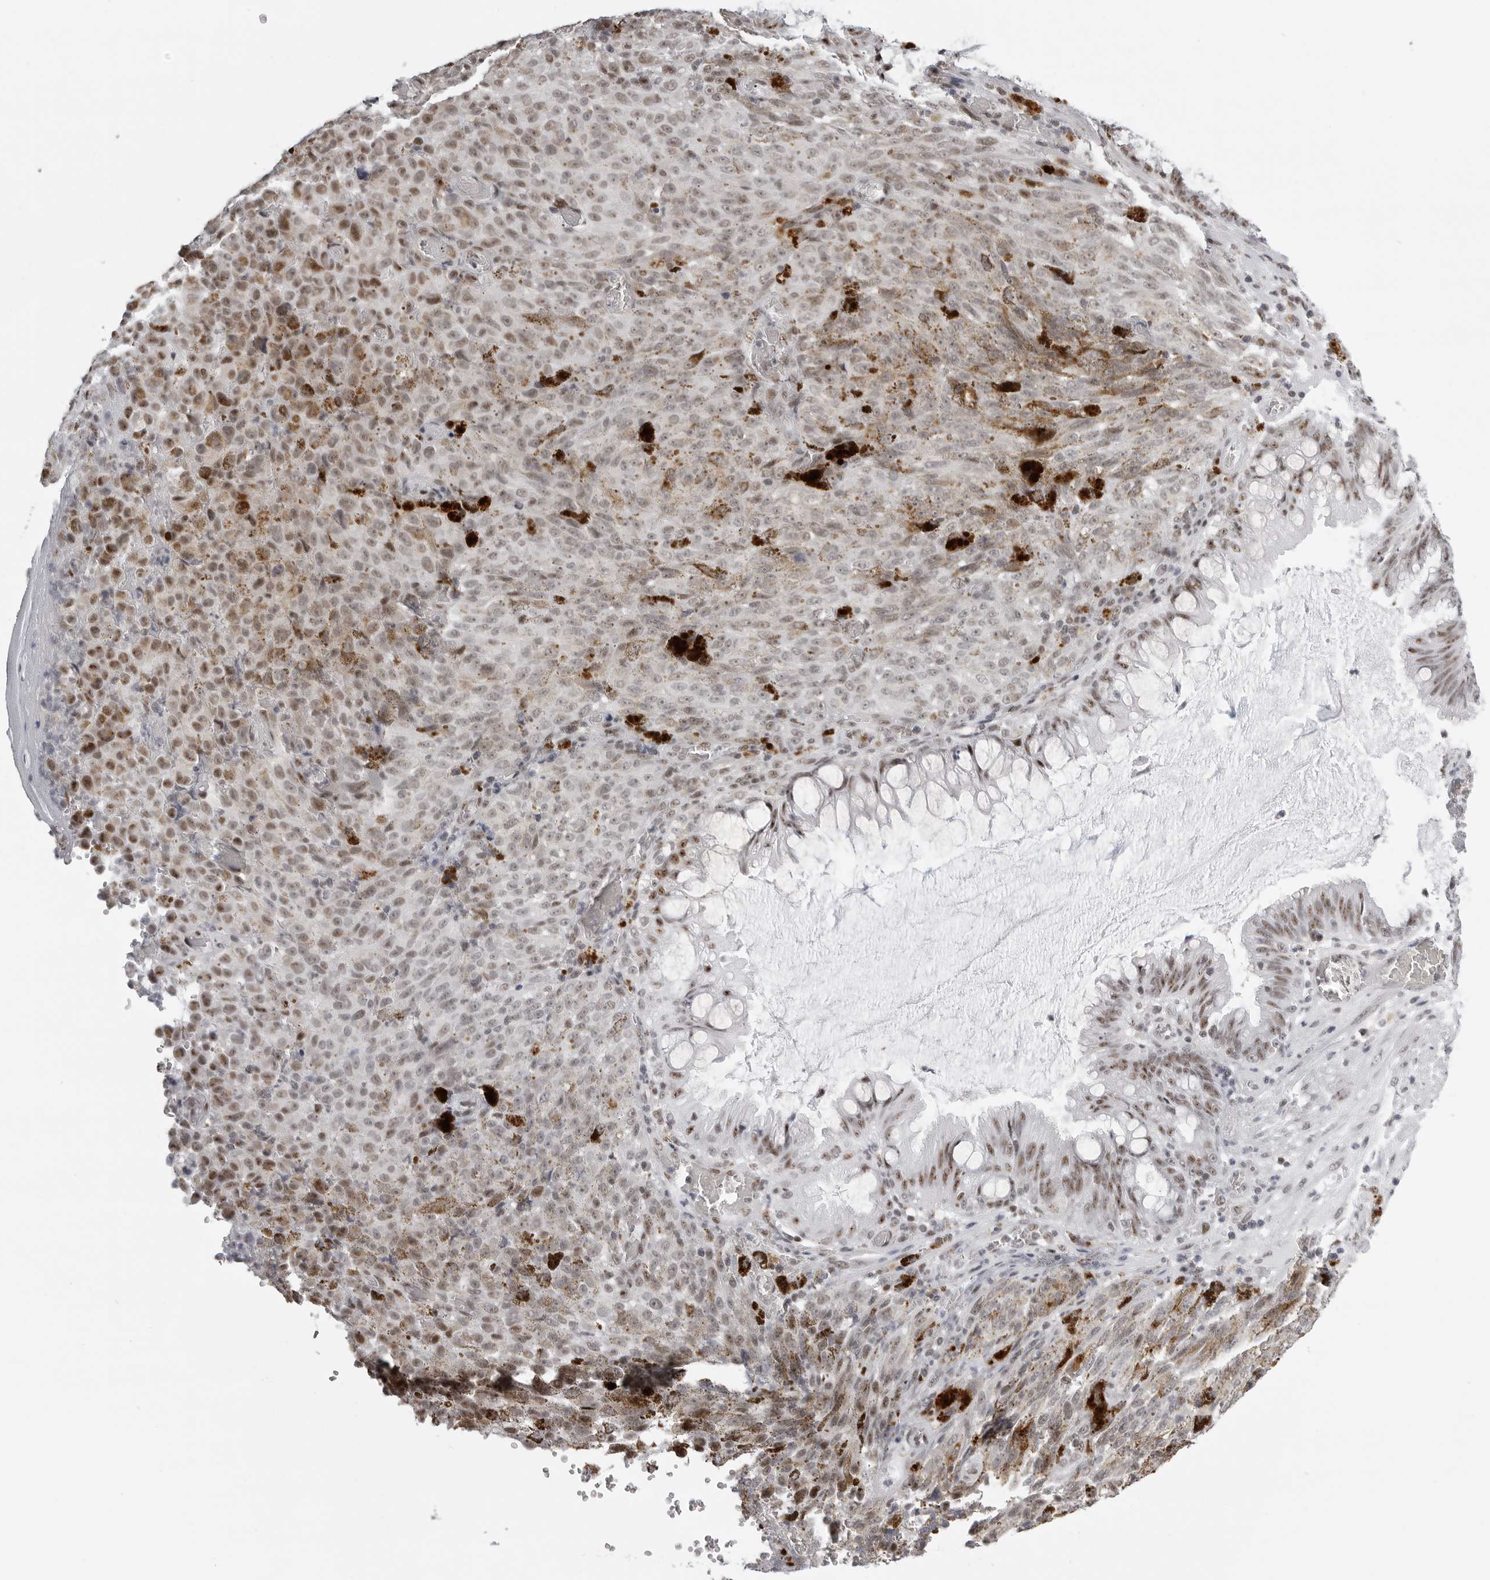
{"staining": {"intensity": "weak", "quantity": "25%-75%", "location": "cytoplasmic/membranous,nuclear"}, "tissue": "melanoma", "cell_type": "Tumor cells", "image_type": "cancer", "snomed": [{"axis": "morphology", "description": "Malignant melanoma, NOS"}, {"axis": "topography", "description": "Rectum"}], "caption": "Protein staining of malignant melanoma tissue displays weak cytoplasmic/membranous and nuclear expression in about 25%-75% of tumor cells. (Stains: DAB (3,3'-diaminobenzidine) in brown, nuclei in blue, Microscopy: brightfield microscopy at high magnification).", "gene": "WRAP53", "patient": {"sex": "female", "age": 81}}